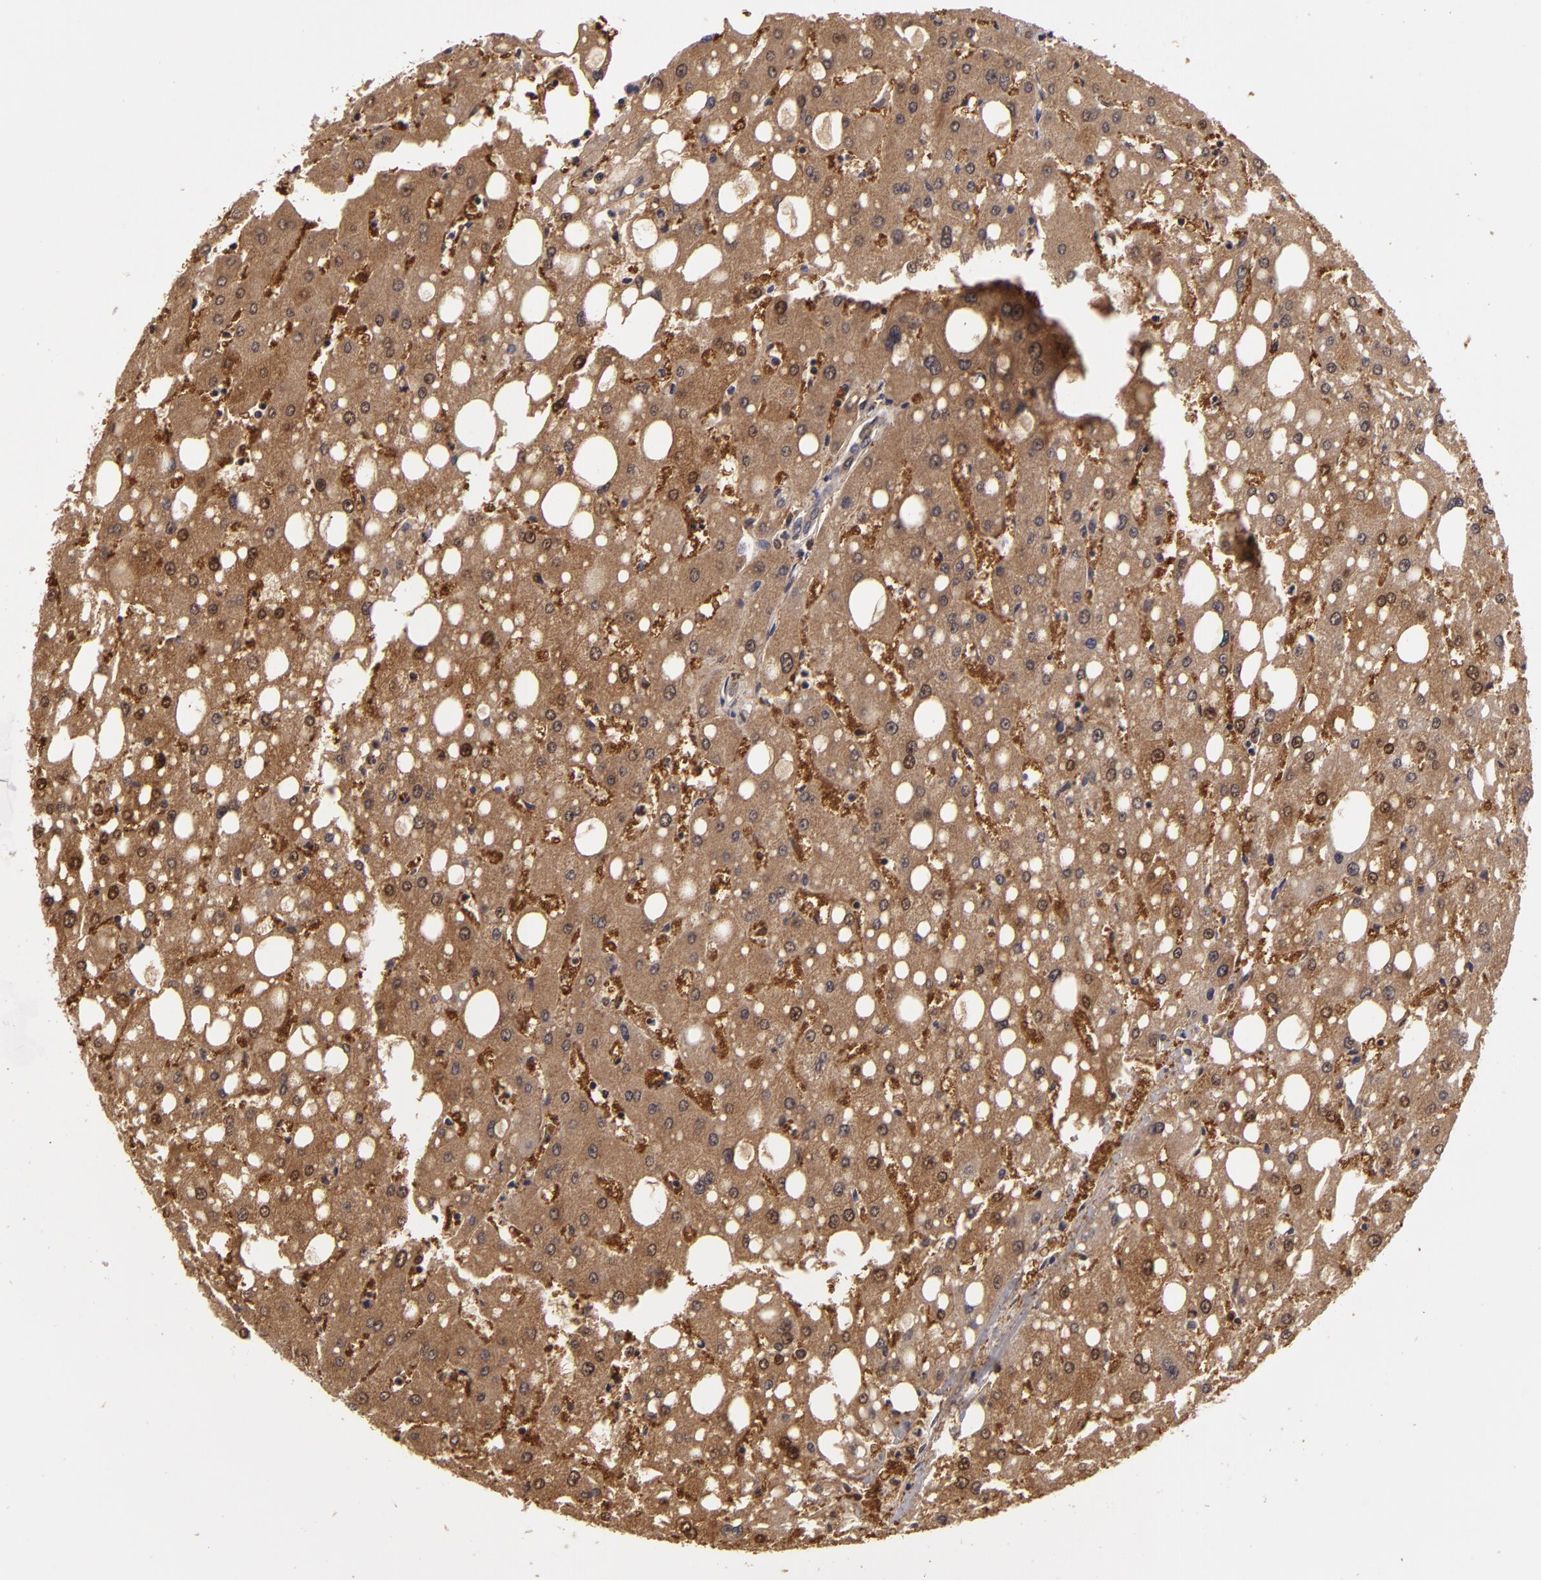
{"staining": {"intensity": "negative", "quantity": "none", "location": "none"}, "tissue": "liver", "cell_type": "Cholangiocytes", "image_type": "normal", "snomed": [{"axis": "morphology", "description": "Normal tissue, NOS"}, {"axis": "topography", "description": "Liver"}], "caption": "IHC histopathology image of benign liver: human liver stained with DAB (3,3'-diaminobenzidine) exhibits no significant protein expression in cholangiocytes.", "gene": "CTNNB1", "patient": {"sex": "male", "age": 49}}